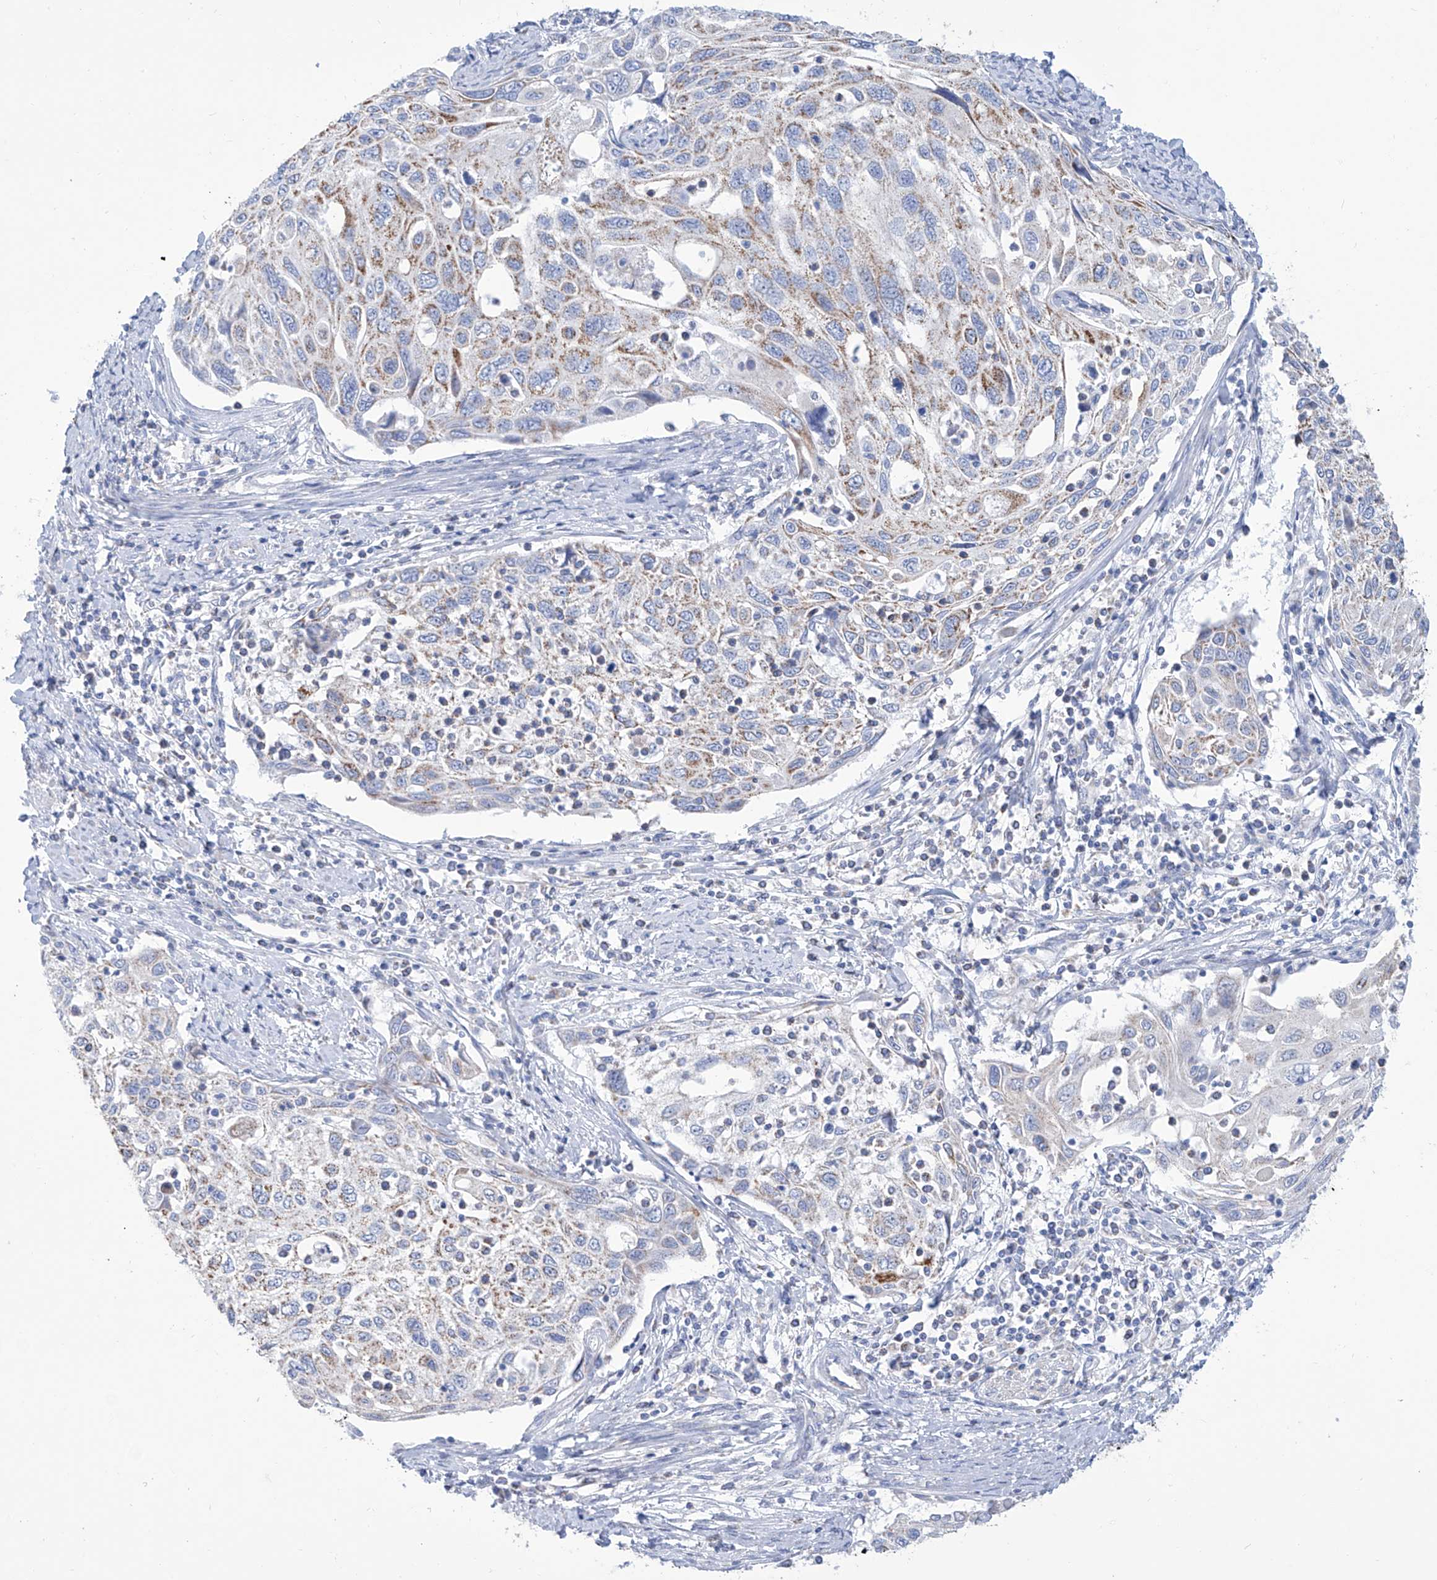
{"staining": {"intensity": "moderate", "quantity": "25%-75%", "location": "cytoplasmic/membranous"}, "tissue": "cervical cancer", "cell_type": "Tumor cells", "image_type": "cancer", "snomed": [{"axis": "morphology", "description": "Squamous cell carcinoma, NOS"}, {"axis": "topography", "description": "Cervix"}], "caption": "A histopathology image of human cervical squamous cell carcinoma stained for a protein reveals moderate cytoplasmic/membranous brown staining in tumor cells. (brown staining indicates protein expression, while blue staining denotes nuclei).", "gene": "ALDH6A1", "patient": {"sex": "female", "age": 70}}